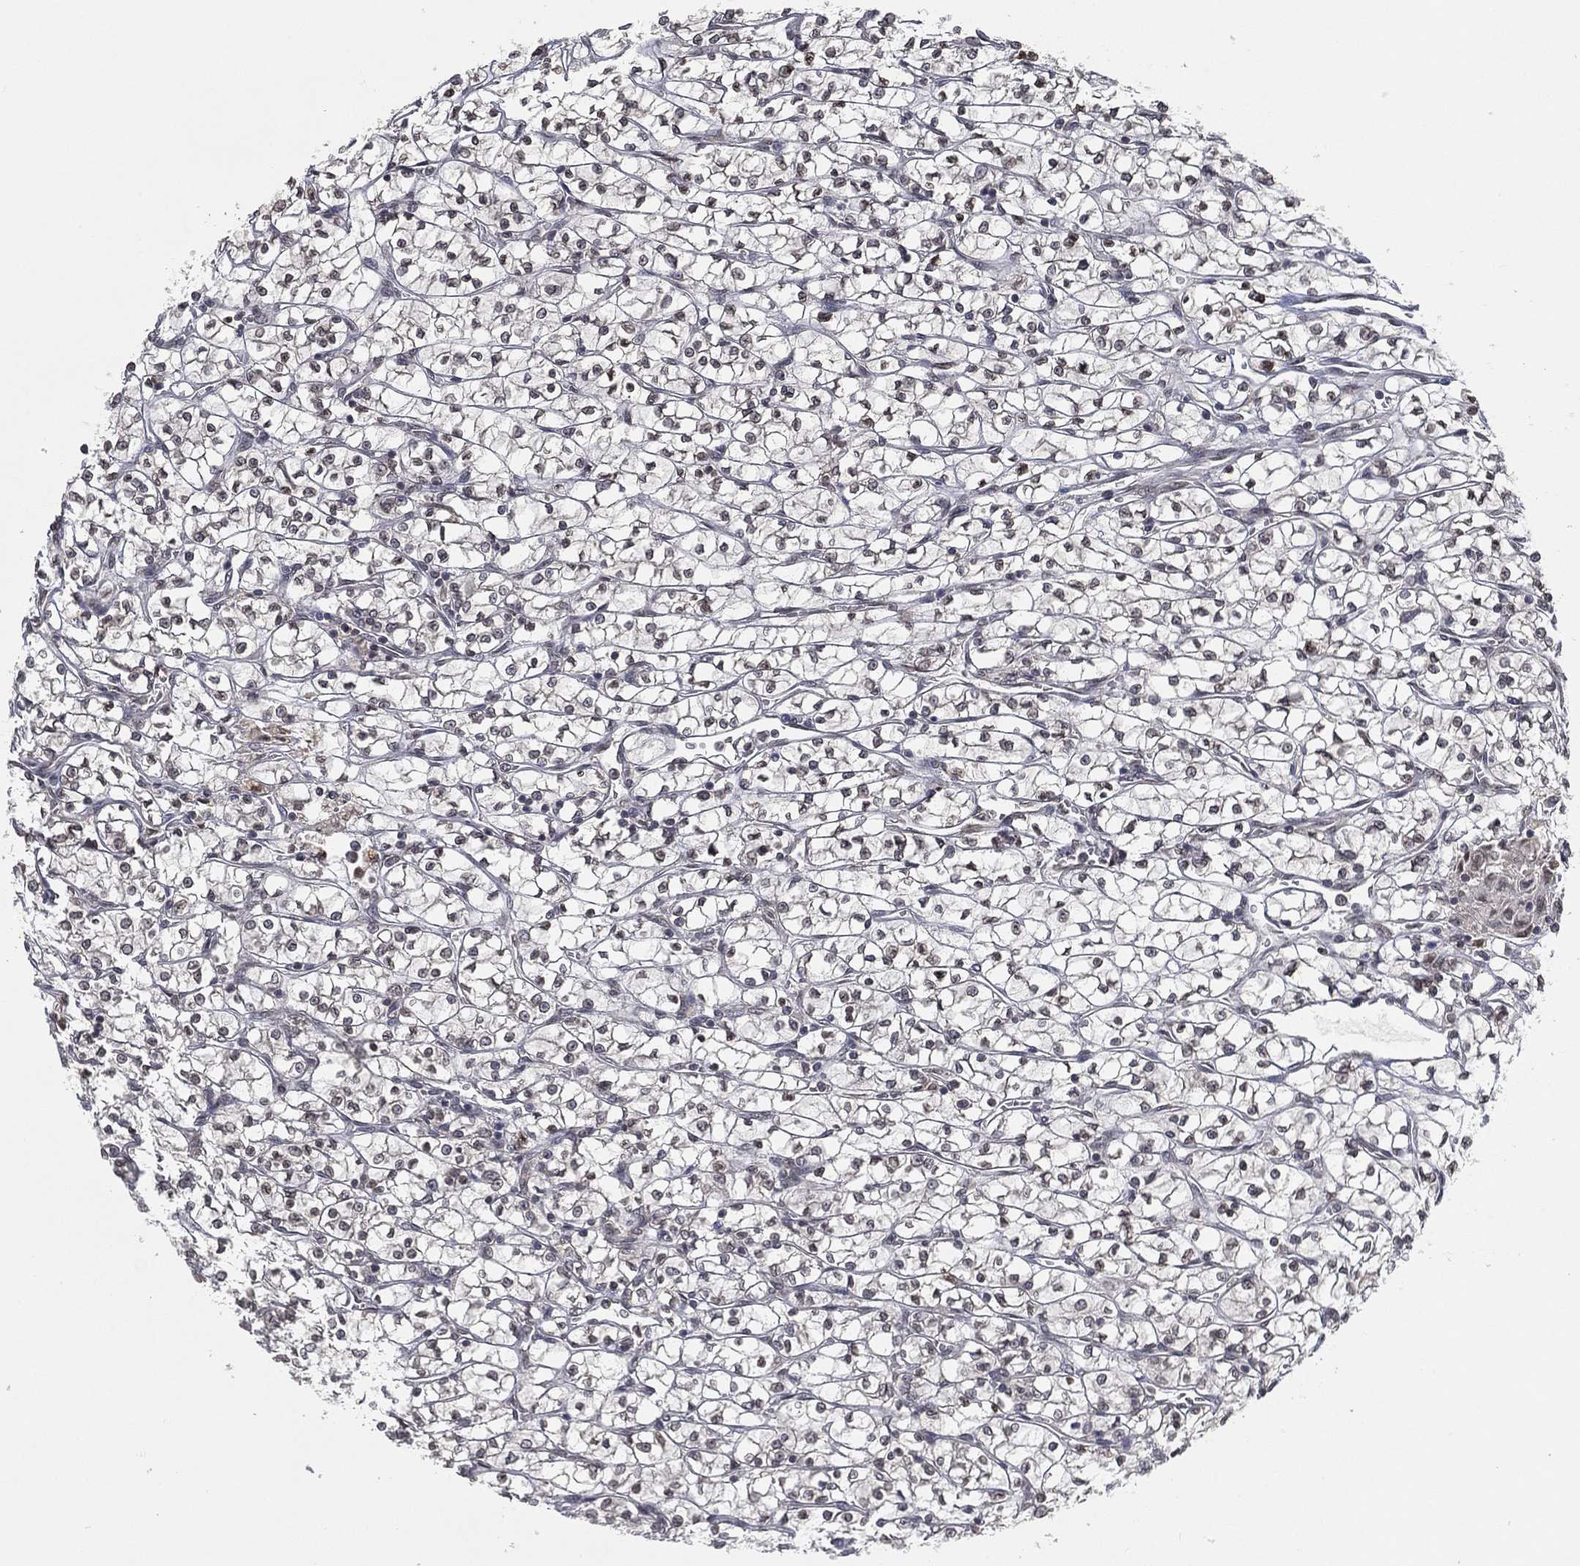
{"staining": {"intensity": "moderate", "quantity": "25%-75%", "location": "cytoplasmic/membranous"}, "tissue": "renal cancer", "cell_type": "Tumor cells", "image_type": "cancer", "snomed": [{"axis": "morphology", "description": "Adenocarcinoma, NOS"}, {"axis": "topography", "description": "Kidney"}], "caption": "Protein staining demonstrates moderate cytoplasmic/membranous positivity in approximately 25%-75% of tumor cells in renal adenocarcinoma. The protein of interest is shown in brown color, while the nuclei are stained blue.", "gene": "UBA5", "patient": {"sex": "female", "age": 64}}